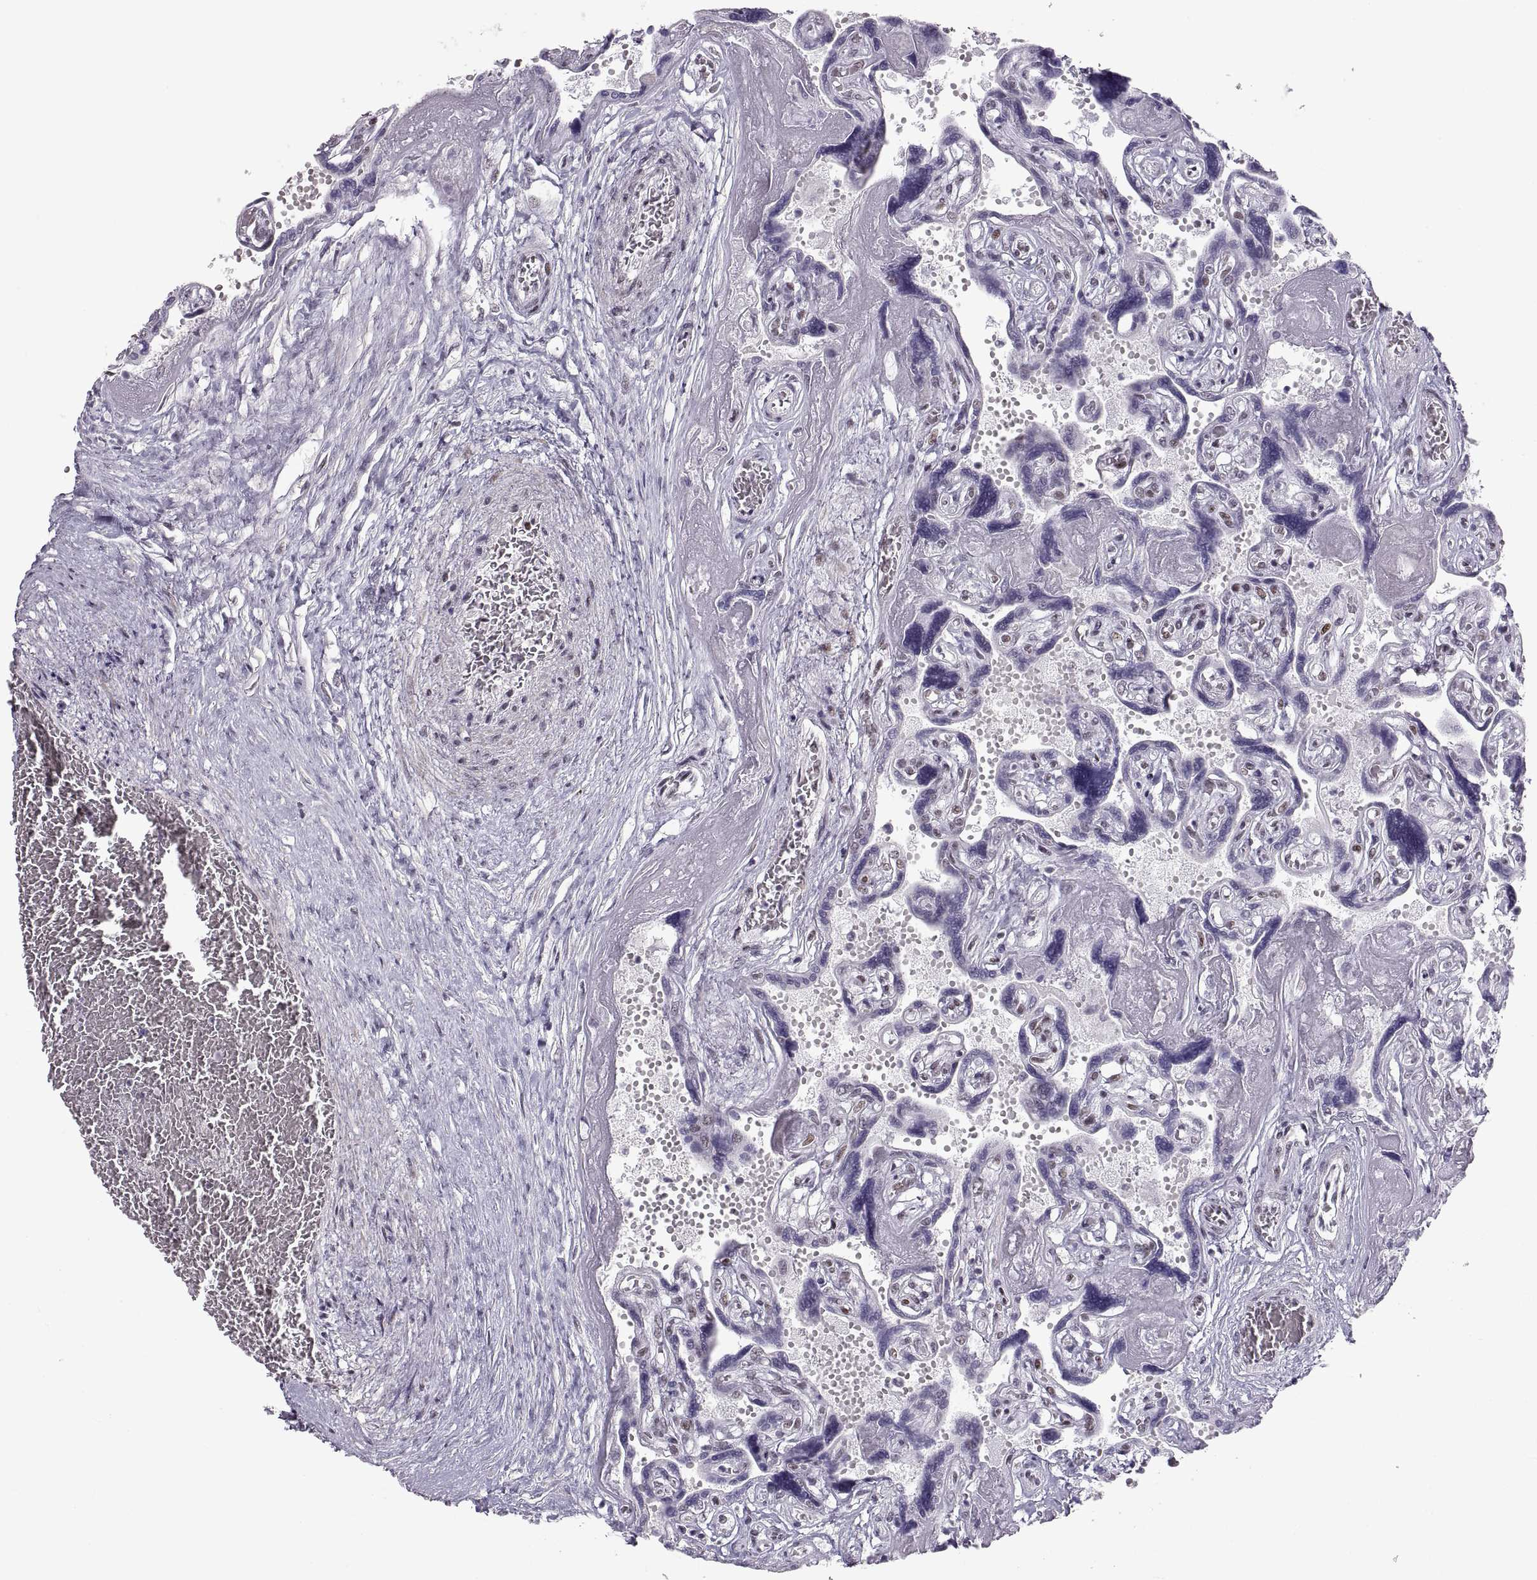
{"staining": {"intensity": "negative", "quantity": "none", "location": "none"}, "tissue": "placenta", "cell_type": "Decidual cells", "image_type": "normal", "snomed": [{"axis": "morphology", "description": "Normal tissue, NOS"}, {"axis": "topography", "description": "Placenta"}], "caption": "Protein analysis of normal placenta shows no significant staining in decidual cells. The staining is performed using DAB brown chromogen with nuclei counter-stained in using hematoxylin.", "gene": "NANOS3", "patient": {"sex": "female", "age": 32}}